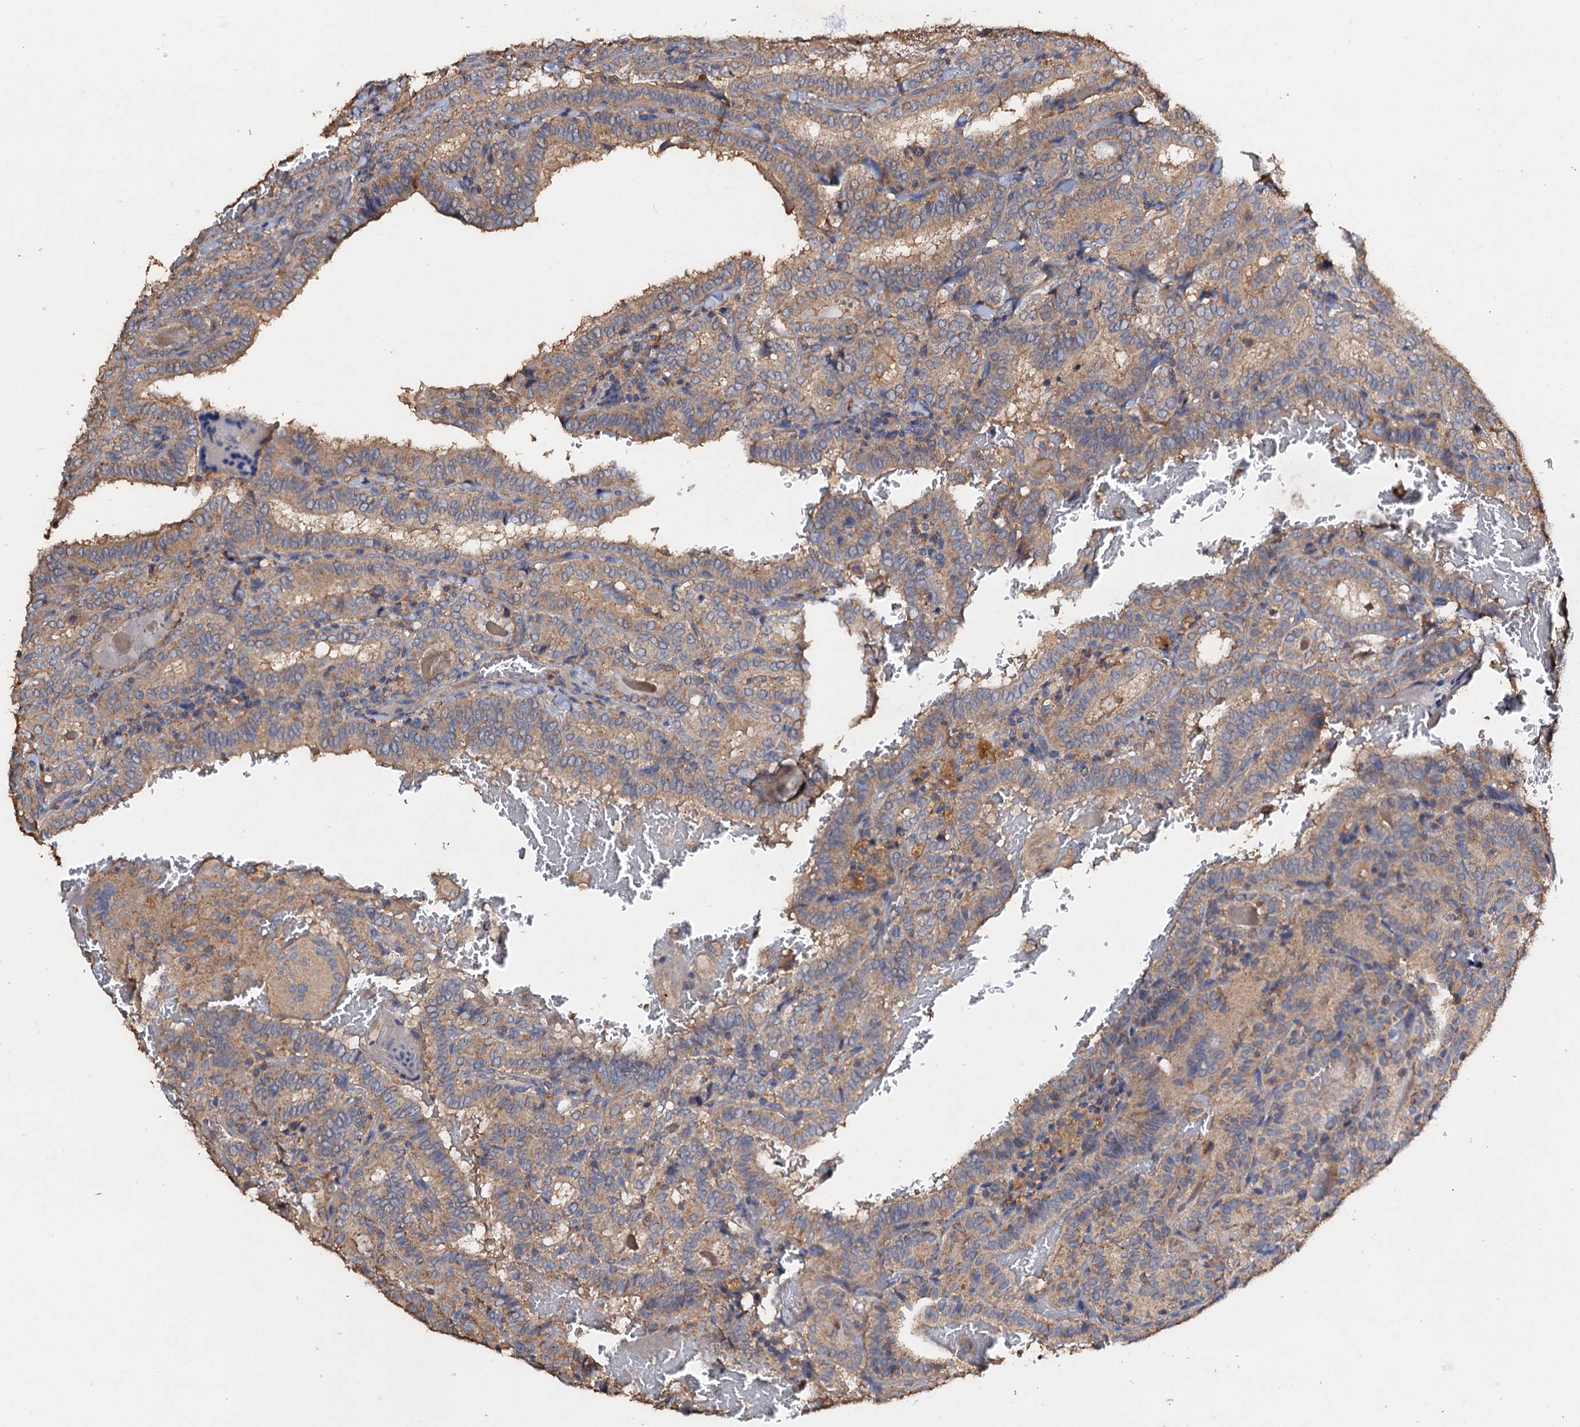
{"staining": {"intensity": "weak", "quantity": ">75%", "location": "cytoplasmic/membranous"}, "tissue": "thyroid cancer", "cell_type": "Tumor cells", "image_type": "cancer", "snomed": [{"axis": "morphology", "description": "Papillary adenocarcinoma, NOS"}, {"axis": "topography", "description": "Thyroid gland"}], "caption": "This is an image of immunohistochemistry staining of thyroid cancer, which shows weak expression in the cytoplasmic/membranous of tumor cells.", "gene": "SCUBE3", "patient": {"sex": "female", "age": 72}}